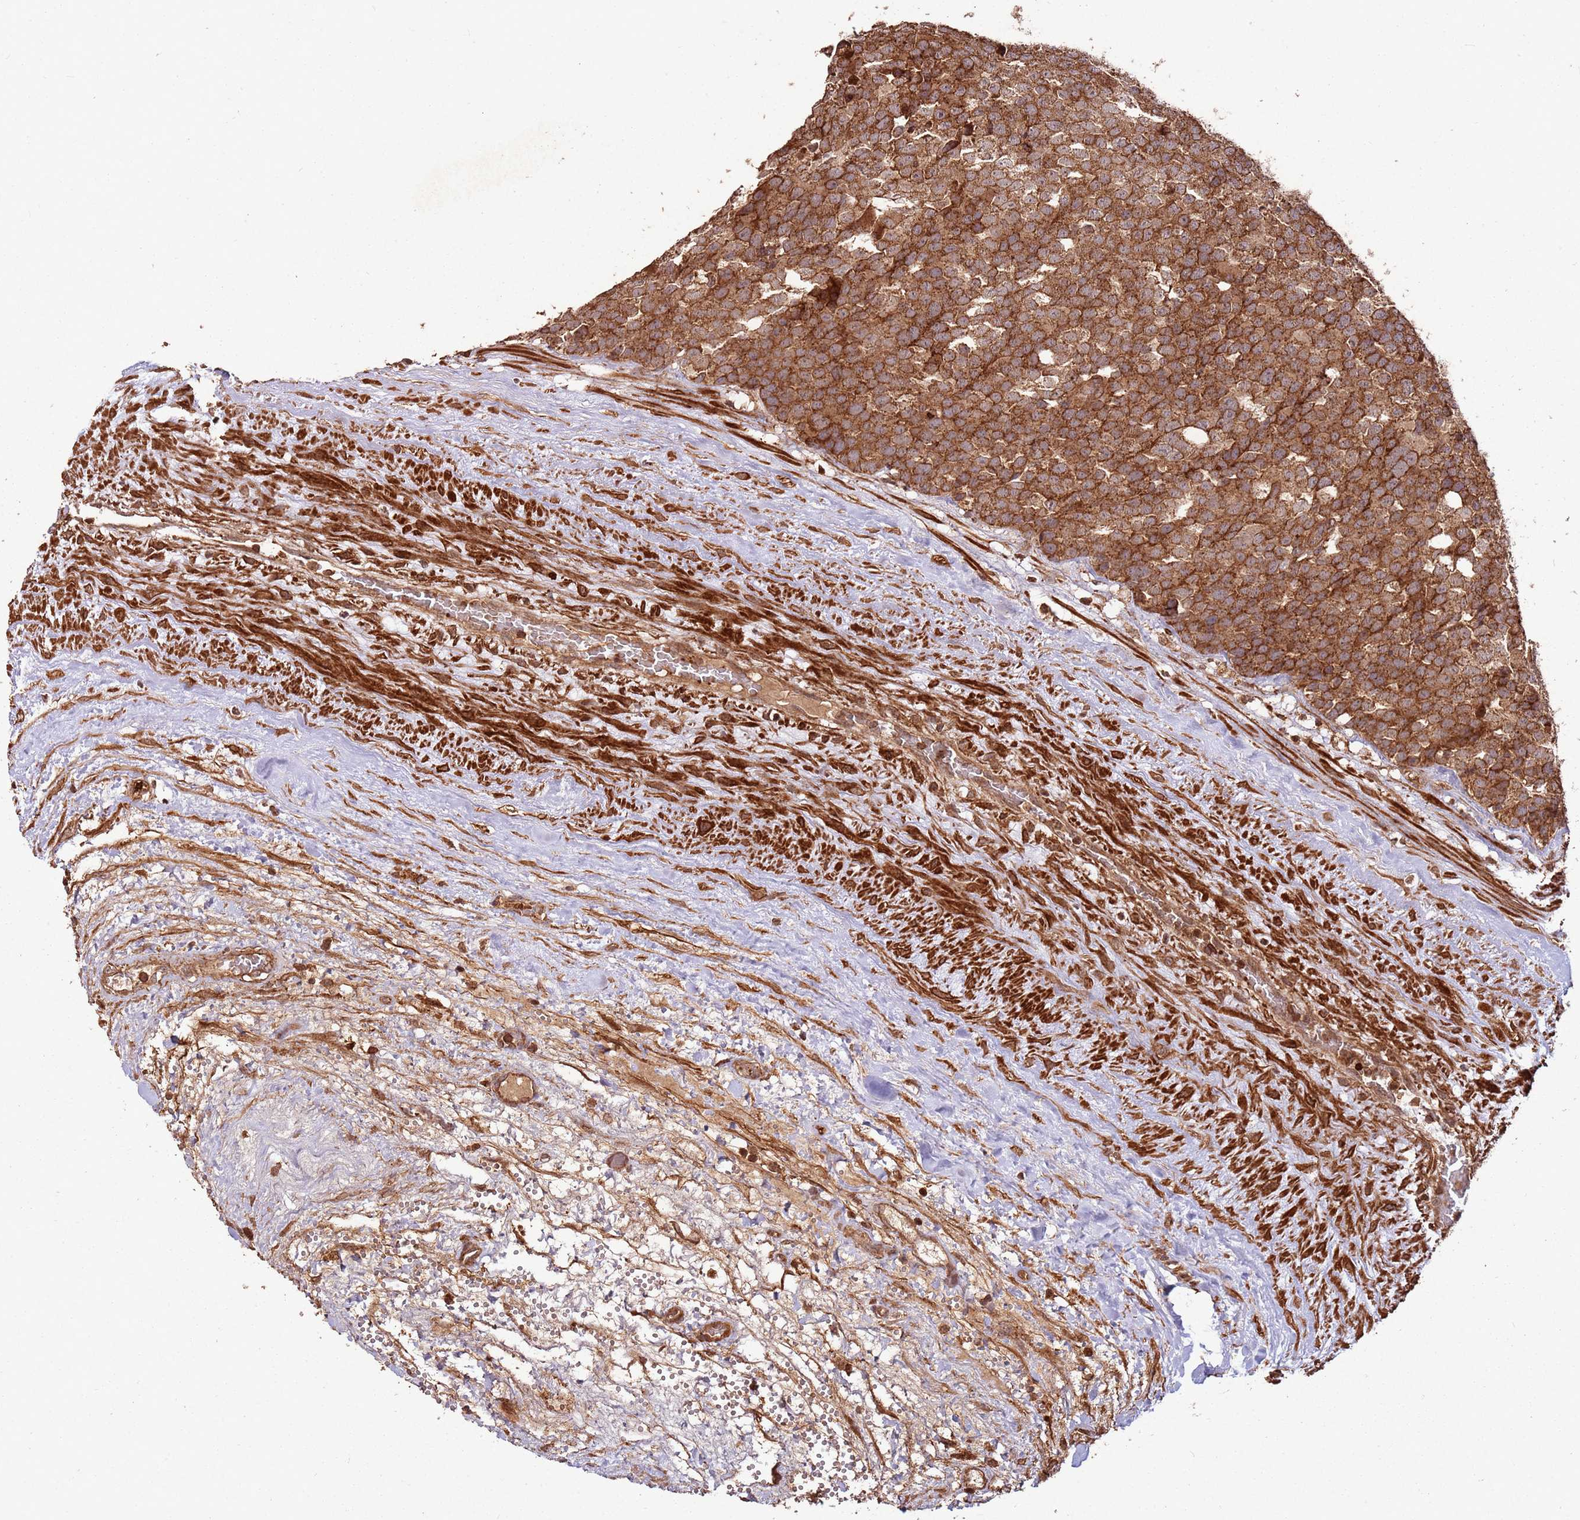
{"staining": {"intensity": "strong", "quantity": ">75%", "location": "cytoplasmic/membranous"}, "tissue": "testis cancer", "cell_type": "Tumor cells", "image_type": "cancer", "snomed": [{"axis": "morphology", "description": "Seminoma, NOS"}, {"axis": "topography", "description": "Testis"}], "caption": "Testis cancer (seminoma) stained with a brown dye demonstrates strong cytoplasmic/membranous positive staining in about >75% of tumor cells.", "gene": "FAM186A", "patient": {"sex": "male", "age": 71}}